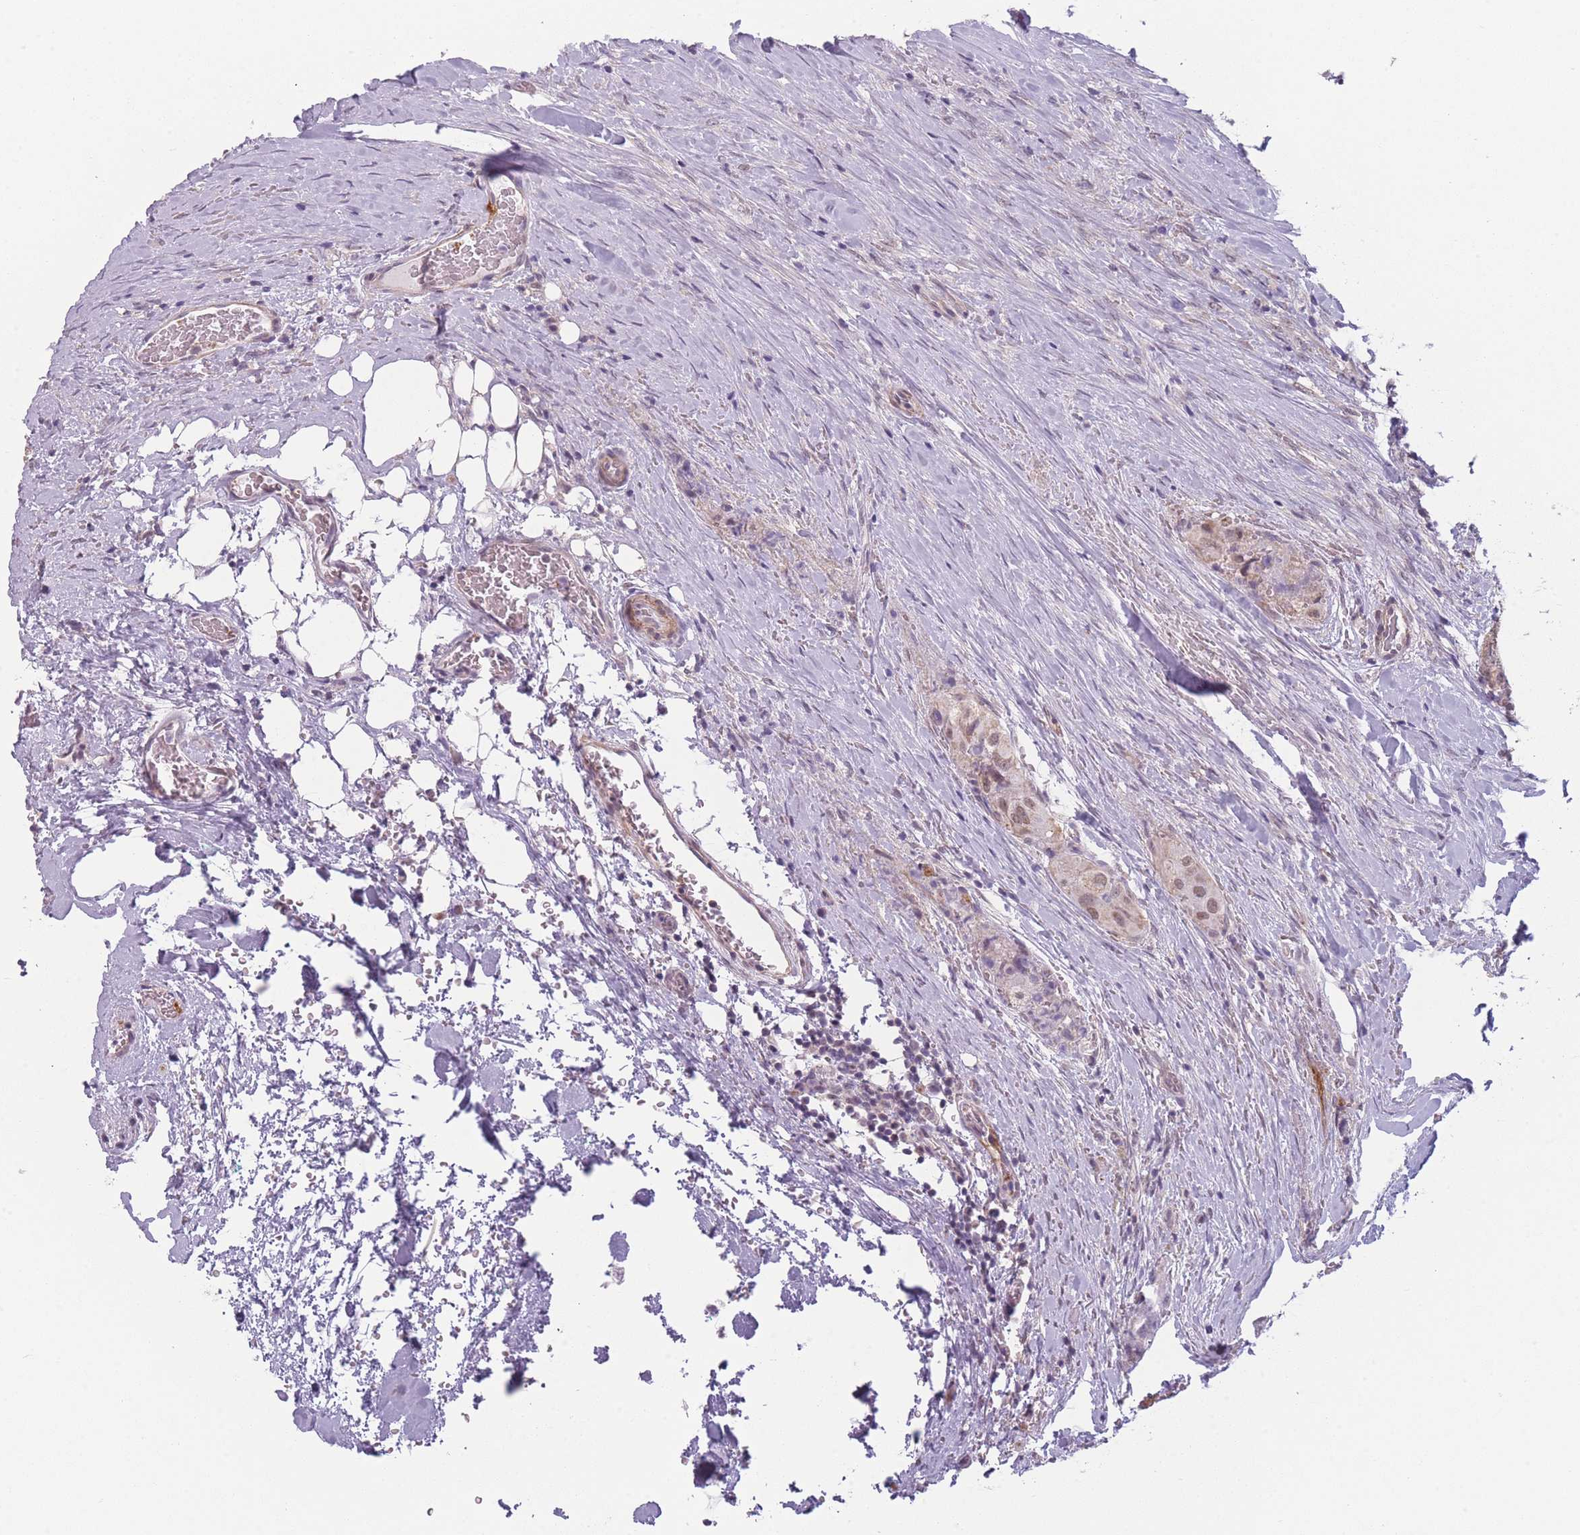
{"staining": {"intensity": "moderate", "quantity": ">75%", "location": "nuclear"}, "tissue": "thyroid cancer", "cell_type": "Tumor cells", "image_type": "cancer", "snomed": [{"axis": "morphology", "description": "Papillary adenocarcinoma, NOS"}, {"axis": "topography", "description": "Thyroid gland"}], "caption": "High-power microscopy captured an IHC histopathology image of thyroid papillary adenocarcinoma, revealing moderate nuclear expression in about >75% of tumor cells. The staining is performed using DAB (3,3'-diaminobenzidine) brown chromogen to label protein expression. The nuclei are counter-stained blue using hematoxylin.", "gene": "SIN3B", "patient": {"sex": "female", "age": 59}}